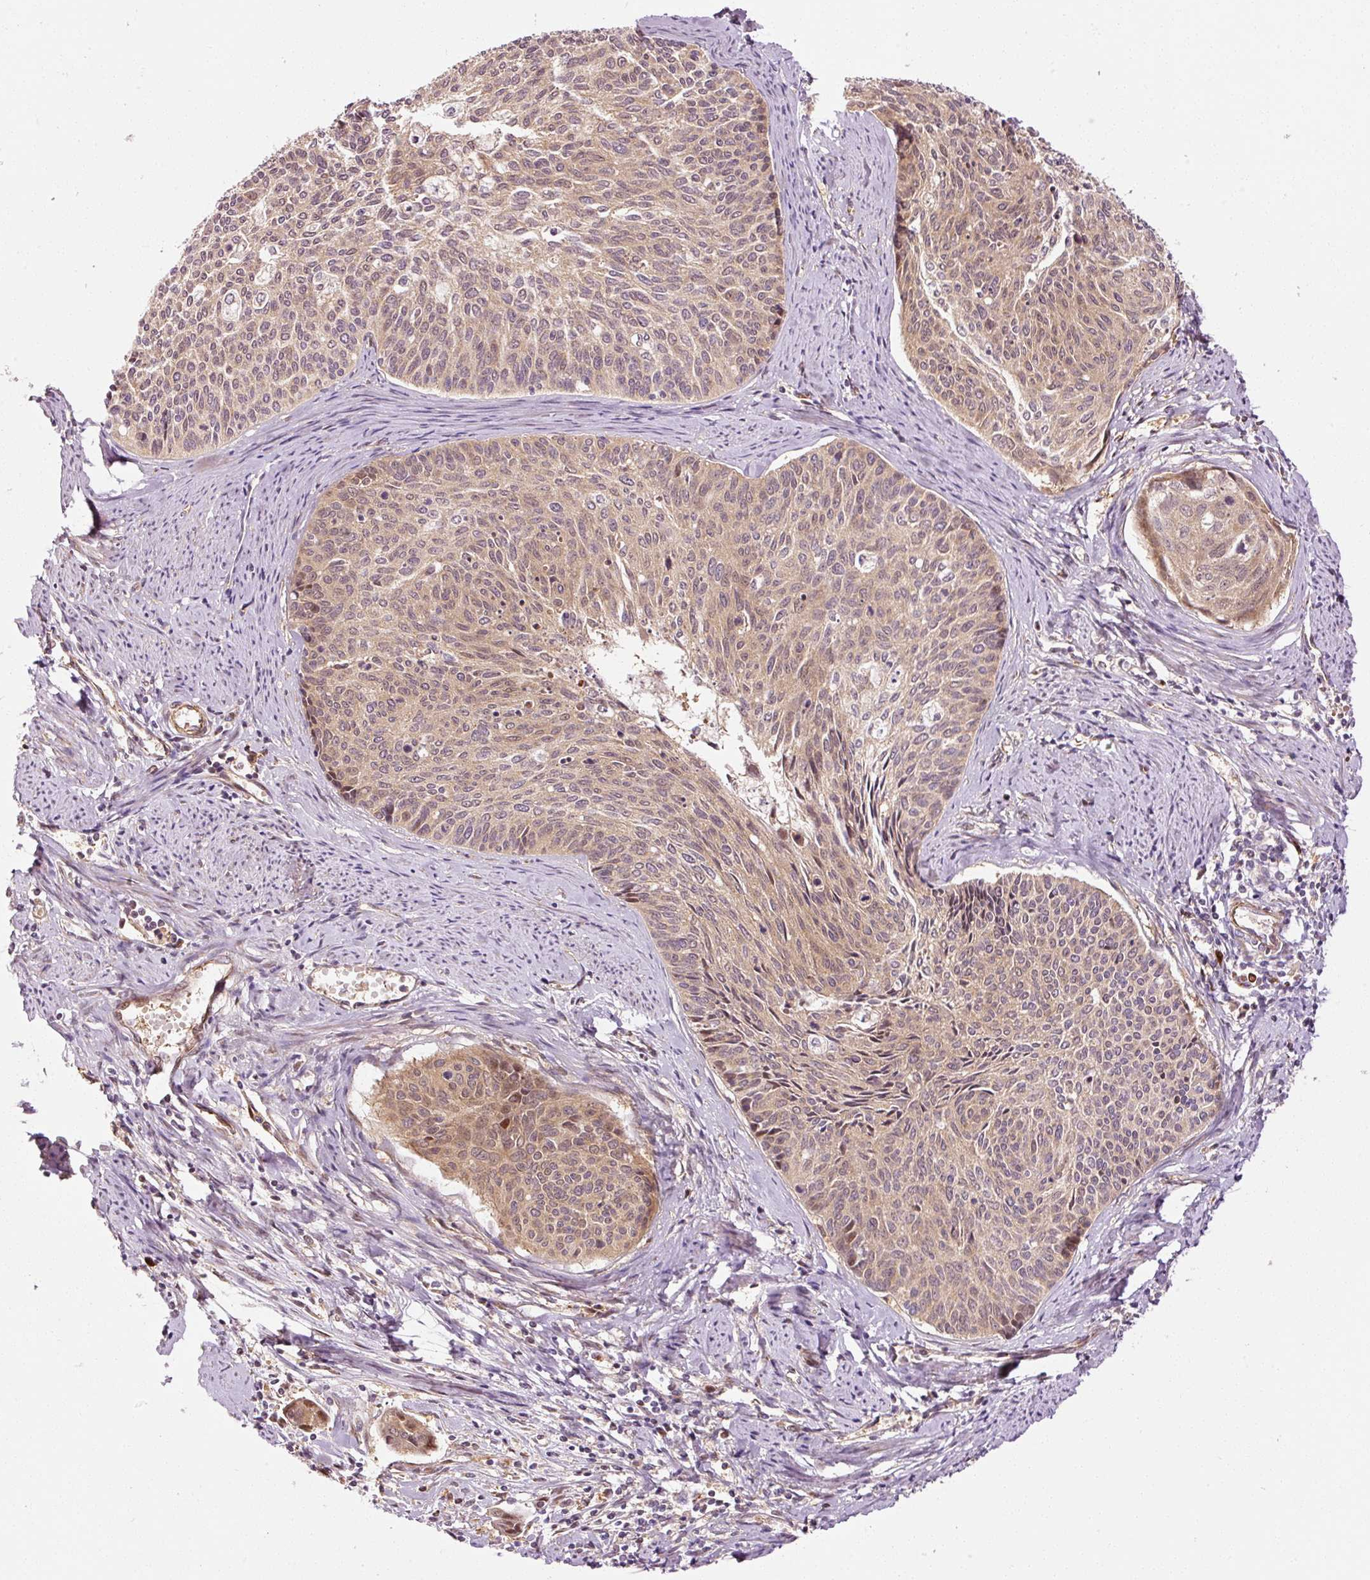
{"staining": {"intensity": "weak", "quantity": ">75%", "location": "cytoplasmic/membranous,nuclear"}, "tissue": "cervical cancer", "cell_type": "Tumor cells", "image_type": "cancer", "snomed": [{"axis": "morphology", "description": "Squamous cell carcinoma, NOS"}, {"axis": "topography", "description": "Cervix"}], "caption": "This histopathology image demonstrates squamous cell carcinoma (cervical) stained with immunohistochemistry (IHC) to label a protein in brown. The cytoplasmic/membranous and nuclear of tumor cells show weak positivity for the protein. Nuclei are counter-stained blue.", "gene": "PPP1R14B", "patient": {"sex": "female", "age": 55}}